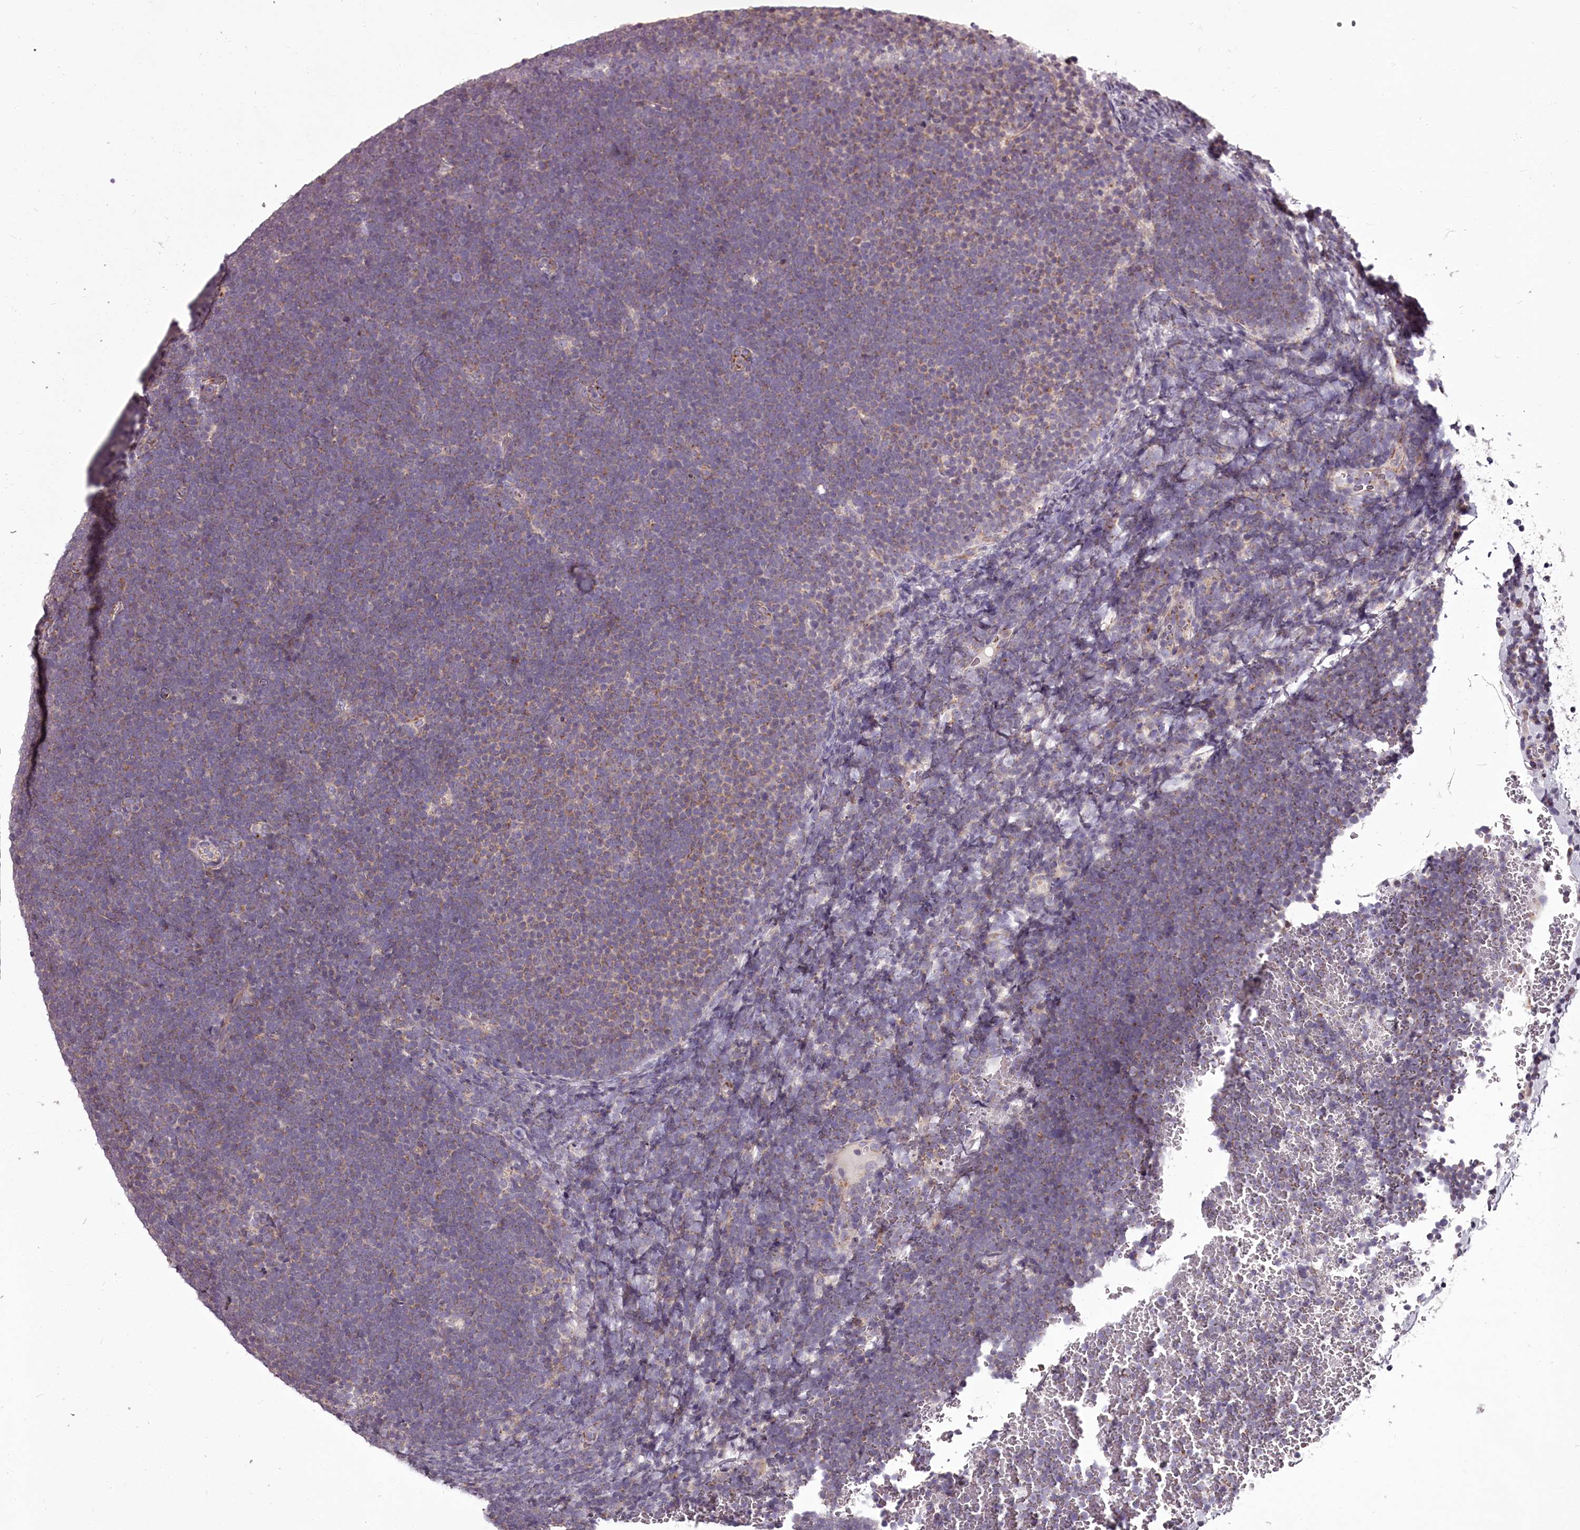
{"staining": {"intensity": "negative", "quantity": "none", "location": "none"}, "tissue": "lymphoma", "cell_type": "Tumor cells", "image_type": "cancer", "snomed": [{"axis": "morphology", "description": "Malignant lymphoma, non-Hodgkin's type, High grade"}, {"axis": "topography", "description": "Lymph node"}], "caption": "Immunohistochemical staining of human lymphoma displays no significant positivity in tumor cells.", "gene": "STX6", "patient": {"sex": "male", "age": 13}}